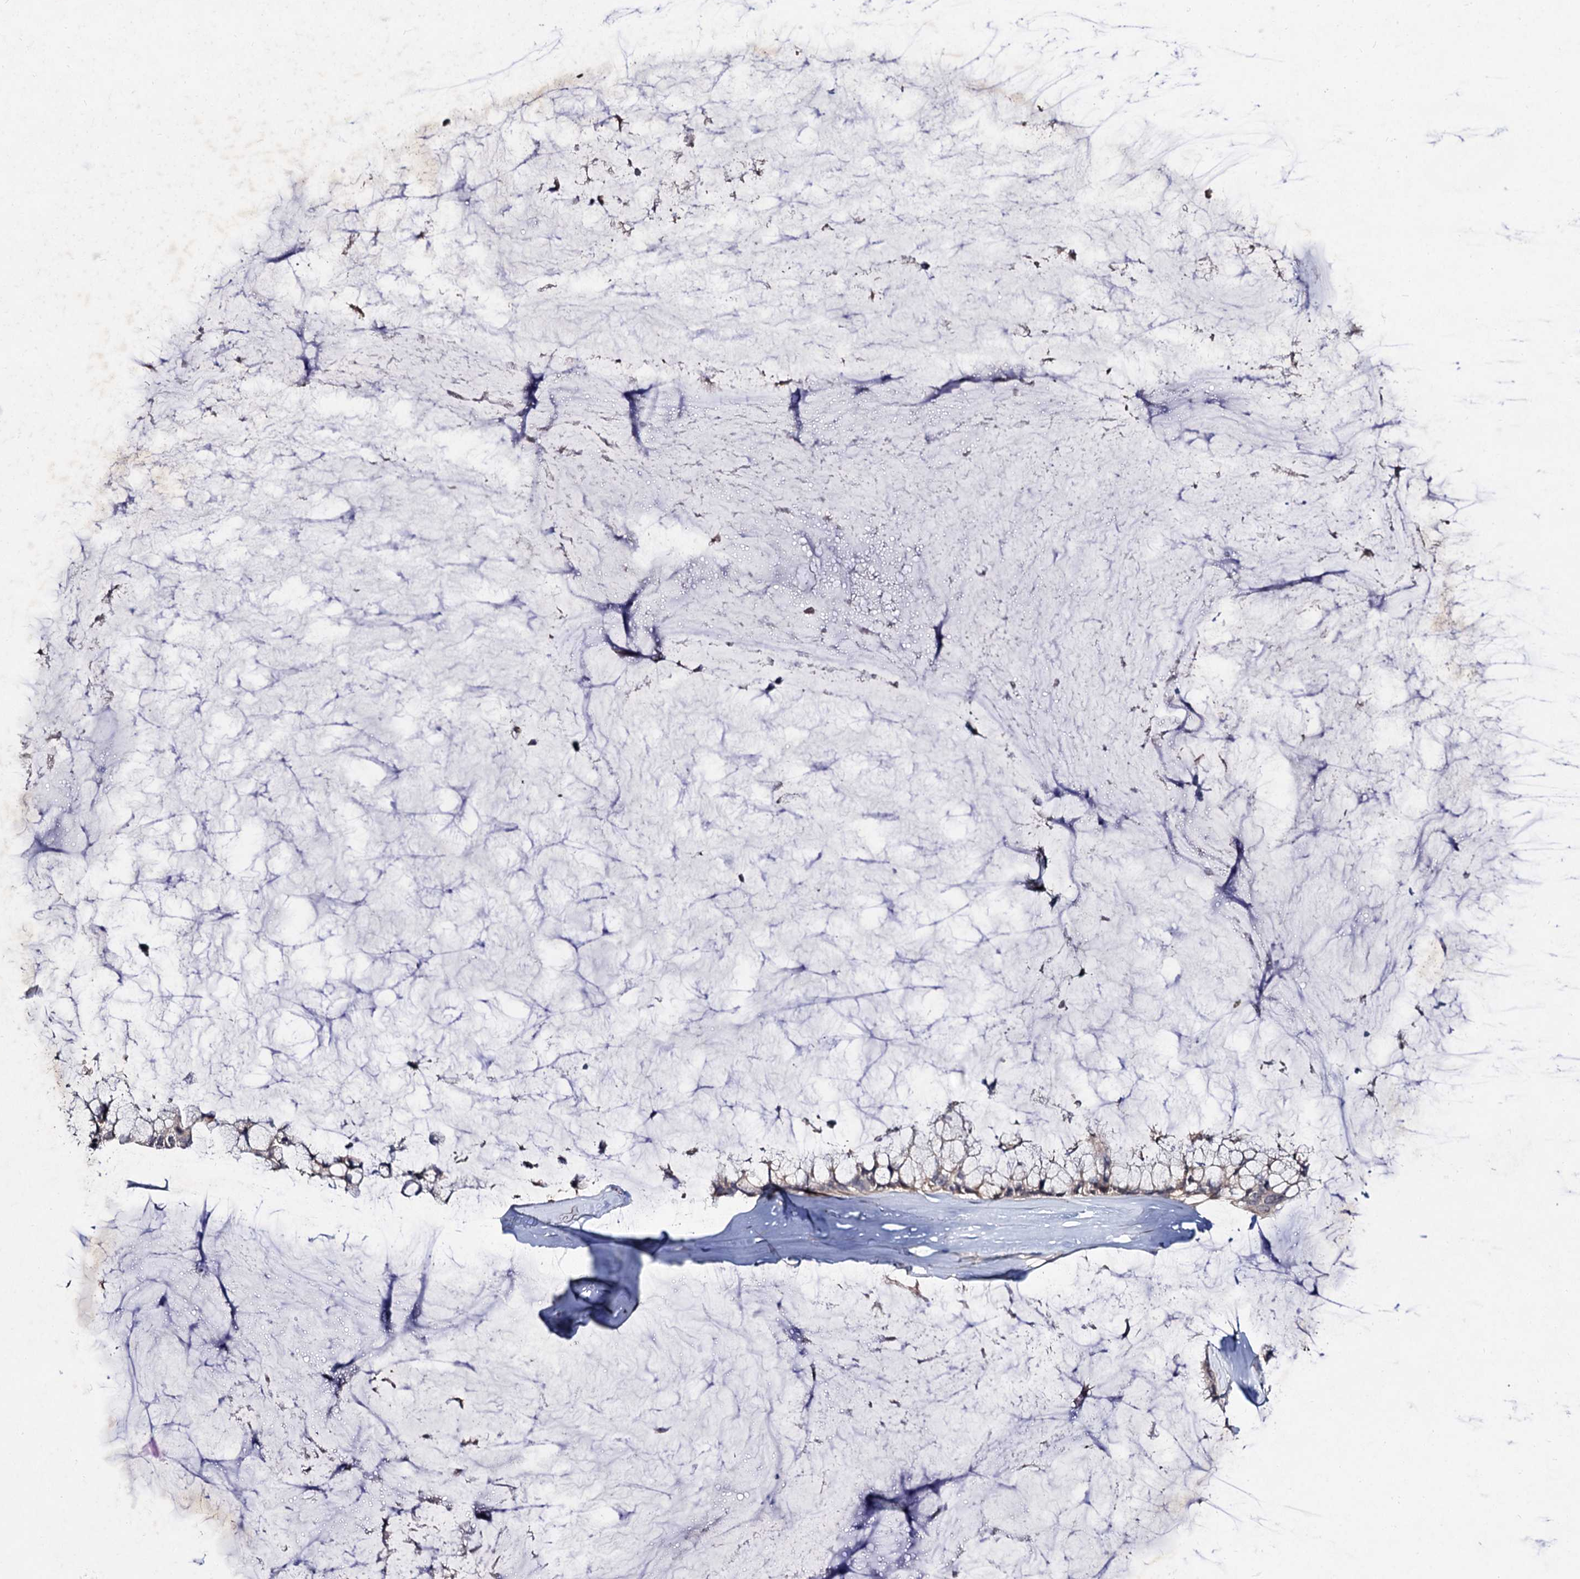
{"staining": {"intensity": "negative", "quantity": "none", "location": "none"}, "tissue": "ovarian cancer", "cell_type": "Tumor cells", "image_type": "cancer", "snomed": [{"axis": "morphology", "description": "Cystadenocarcinoma, mucinous, NOS"}, {"axis": "topography", "description": "Ovary"}], "caption": "Protein analysis of ovarian cancer (mucinous cystadenocarcinoma) demonstrates no significant expression in tumor cells. (Brightfield microscopy of DAB (3,3'-diaminobenzidine) IHC at high magnification).", "gene": "ACTR6", "patient": {"sex": "female", "age": 39}}